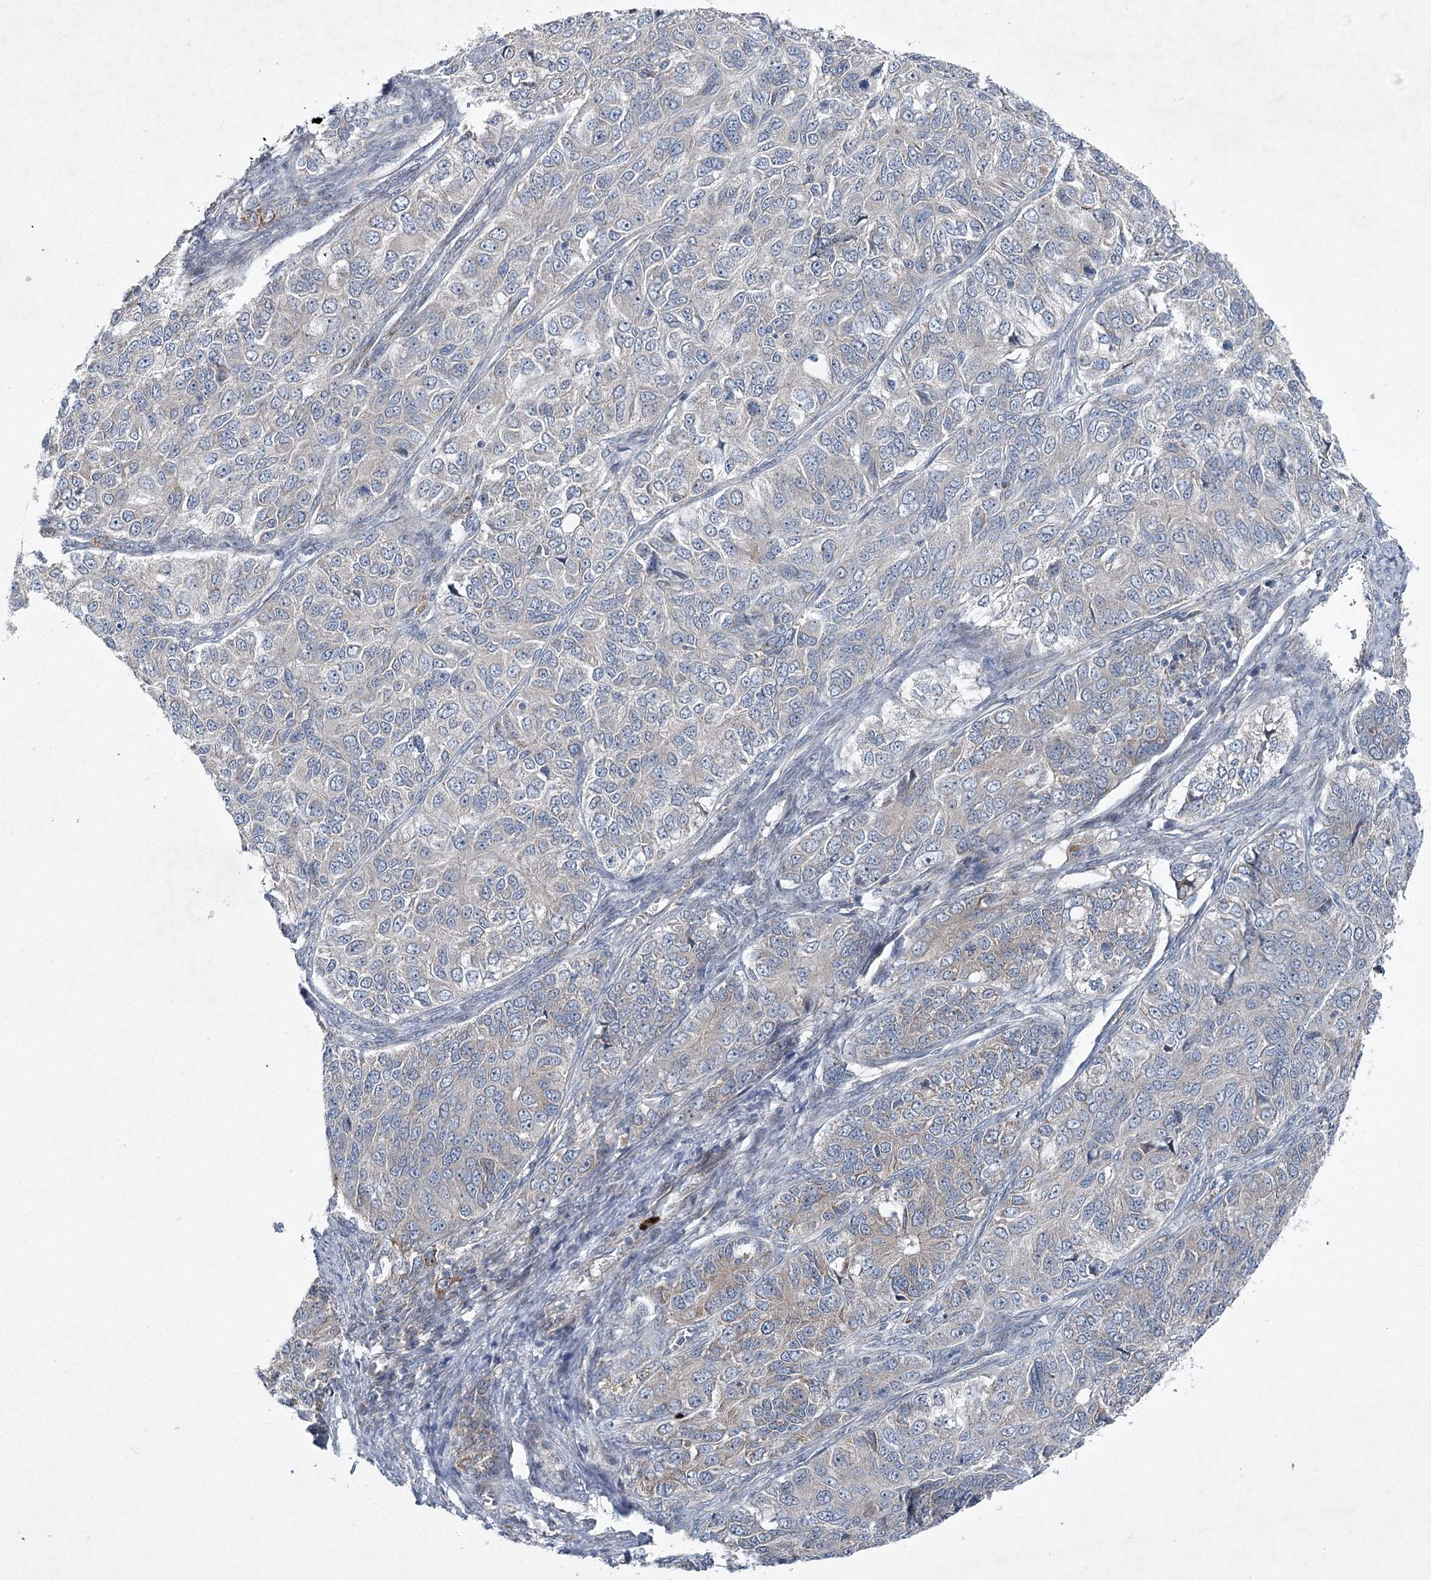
{"staining": {"intensity": "weak", "quantity": "<25%", "location": "cytoplasmic/membranous"}, "tissue": "ovarian cancer", "cell_type": "Tumor cells", "image_type": "cancer", "snomed": [{"axis": "morphology", "description": "Carcinoma, endometroid"}, {"axis": "topography", "description": "Ovary"}], "caption": "This histopathology image is of ovarian cancer (endometroid carcinoma) stained with immunohistochemistry (IHC) to label a protein in brown with the nuclei are counter-stained blue. There is no positivity in tumor cells.", "gene": "PLA2G12A", "patient": {"sex": "female", "age": 51}}